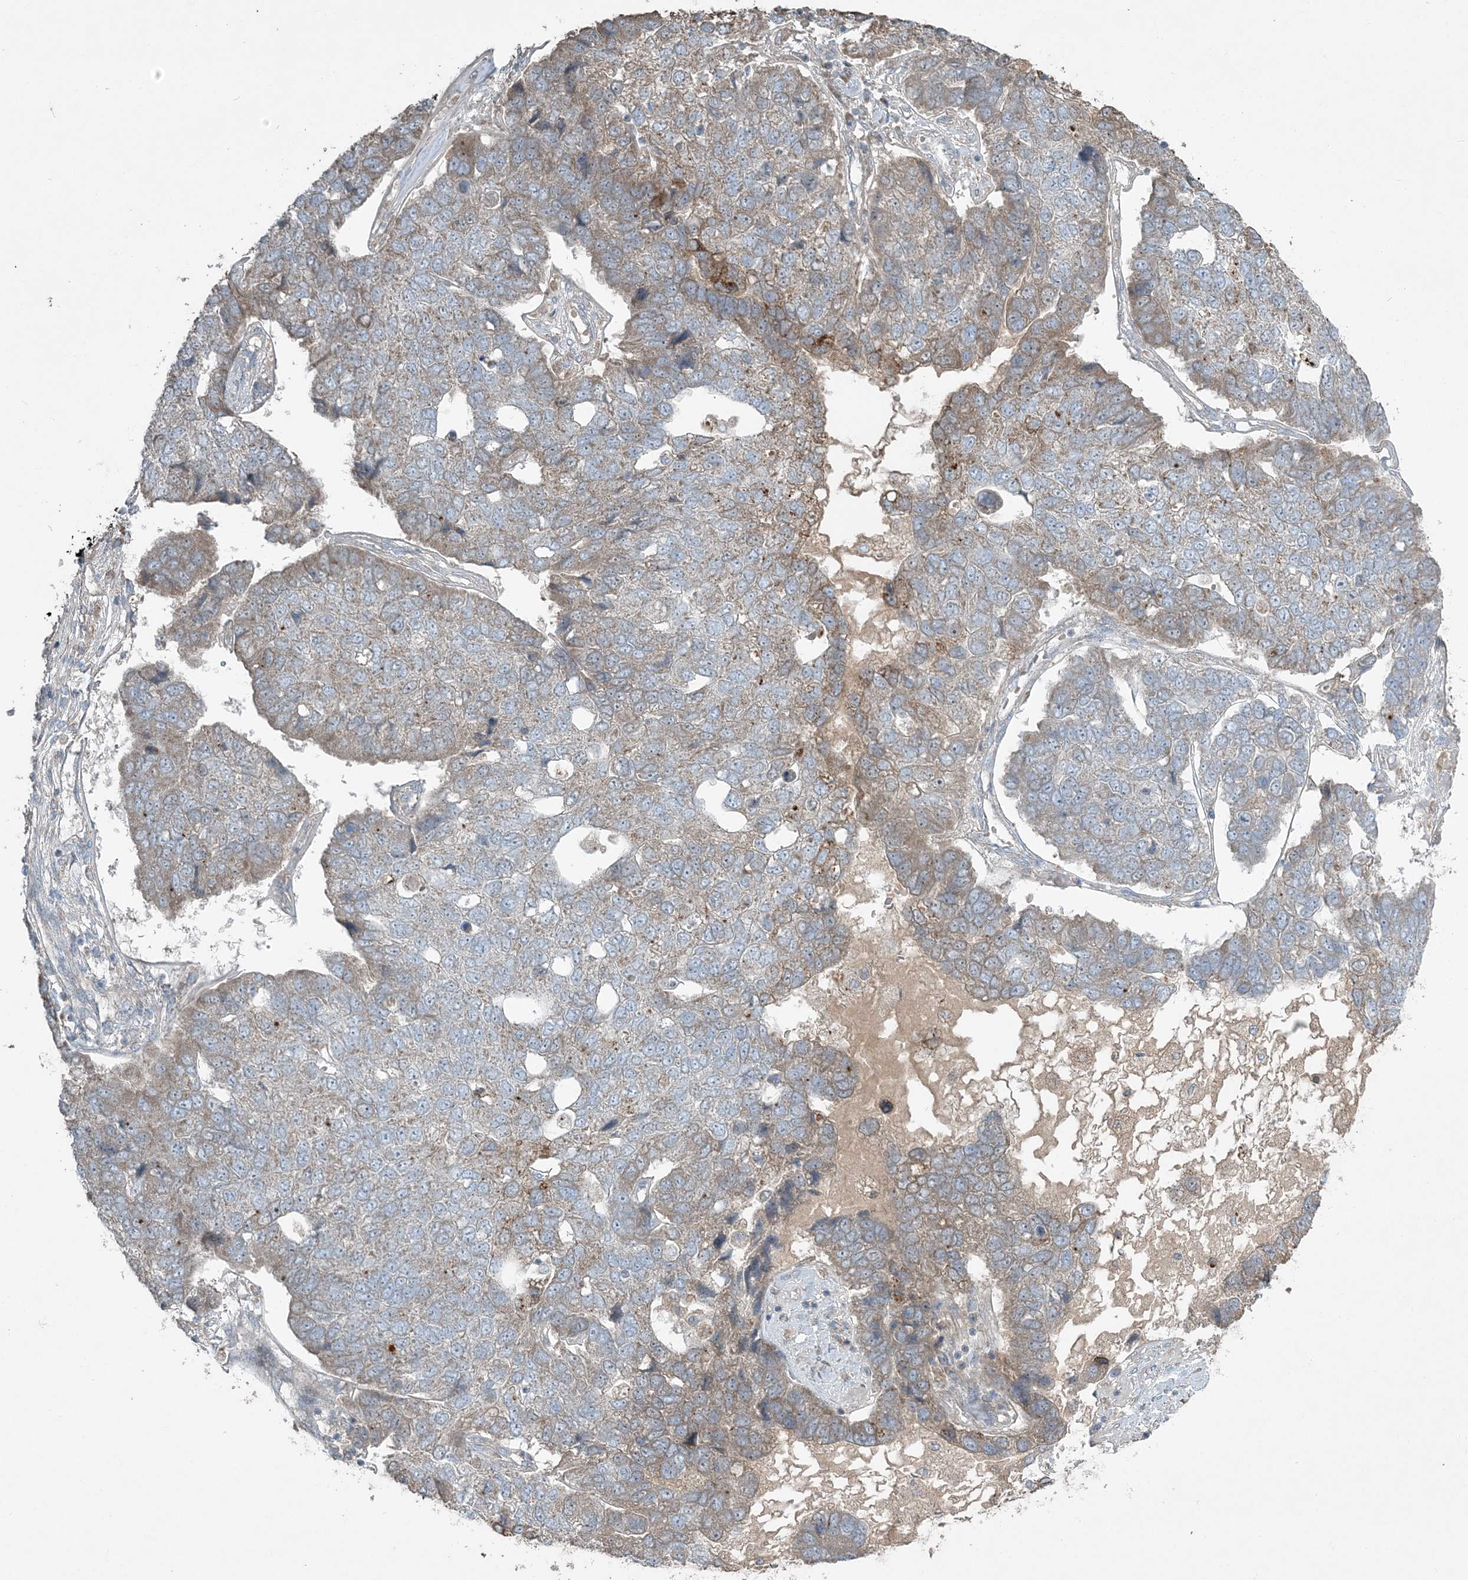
{"staining": {"intensity": "weak", "quantity": "<25%", "location": "cytoplasmic/membranous"}, "tissue": "pancreatic cancer", "cell_type": "Tumor cells", "image_type": "cancer", "snomed": [{"axis": "morphology", "description": "Adenocarcinoma, NOS"}, {"axis": "topography", "description": "Pancreas"}], "caption": "Immunohistochemistry (IHC) micrograph of neoplastic tissue: adenocarcinoma (pancreatic) stained with DAB (3,3'-diaminobenzidine) demonstrates no significant protein staining in tumor cells.", "gene": "SLC4A10", "patient": {"sex": "female", "age": 61}}